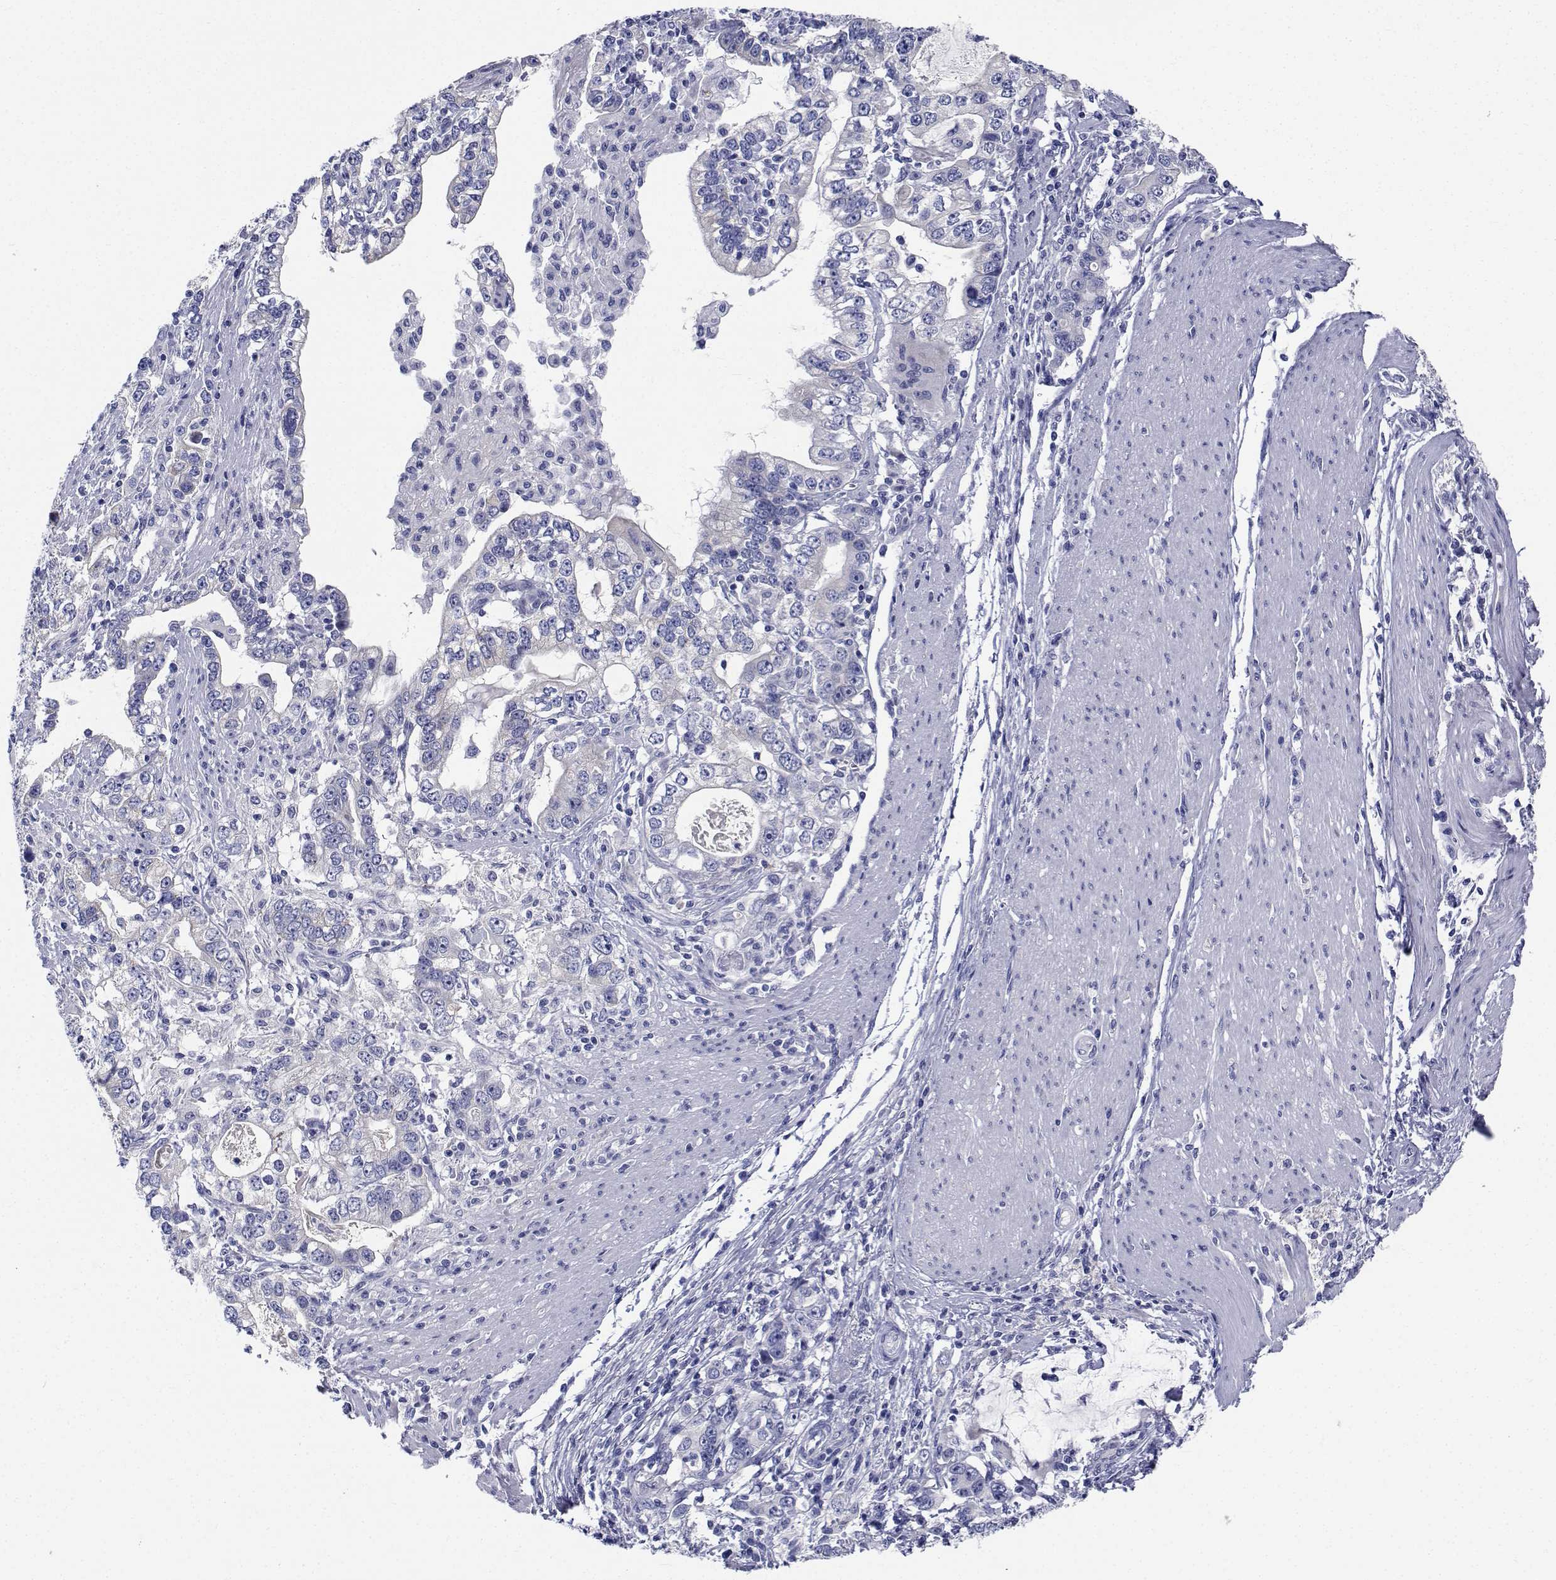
{"staining": {"intensity": "negative", "quantity": "none", "location": "none"}, "tissue": "stomach cancer", "cell_type": "Tumor cells", "image_type": "cancer", "snomed": [{"axis": "morphology", "description": "Adenocarcinoma, NOS"}, {"axis": "topography", "description": "Stomach, lower"}], "caption": "IHC micrograph of stomach adenocarcinoma stained for a protein (brown), which reveals no expression in tumor cells.", "gene": "CDHR3", "patient": {"sex": "female", "age": 72}}